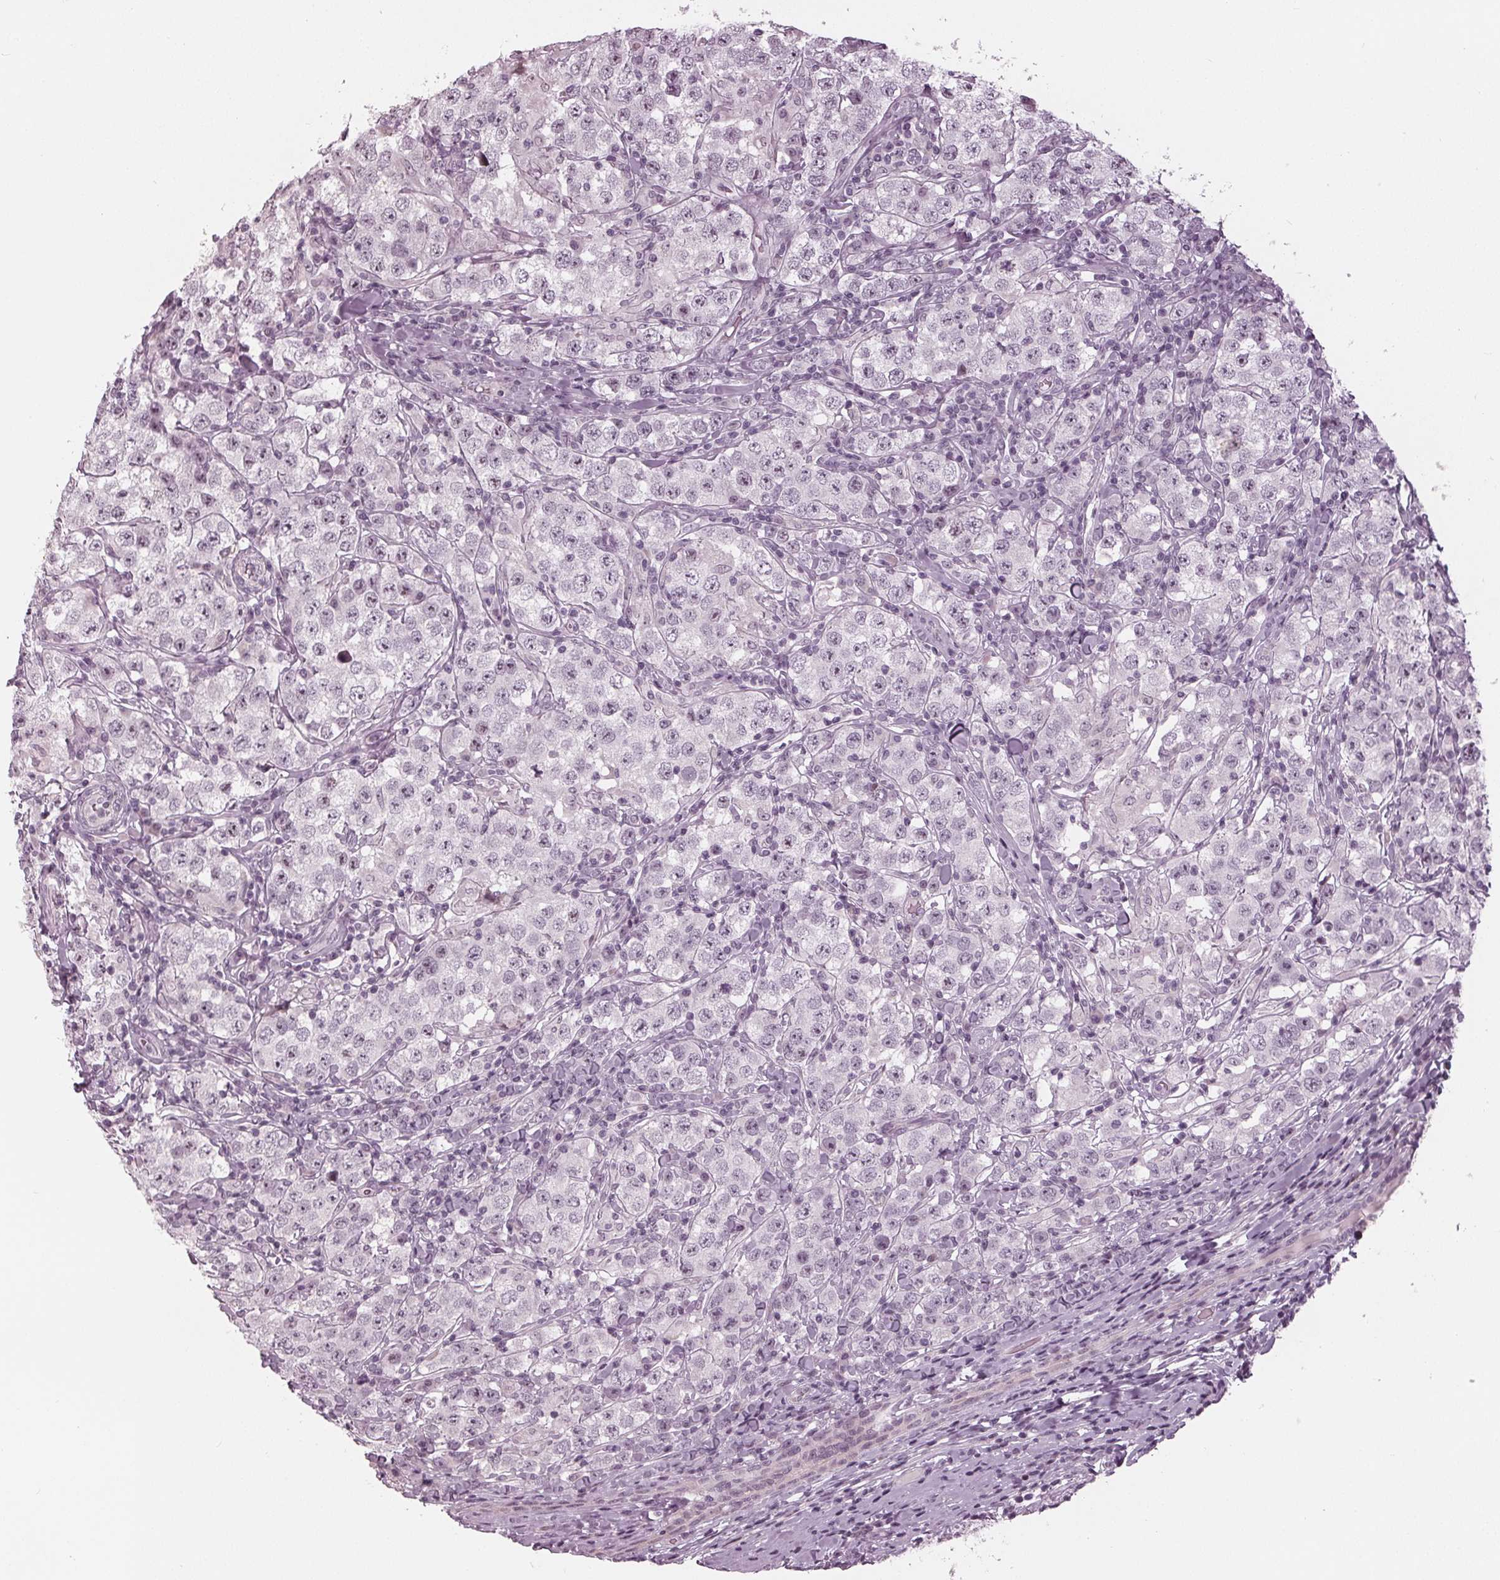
{"staining": {"intensity": "negative", "quantity": "none", "location": "none"}, "tissue": "testis cancer", "cell_type": "Tumor cells", "image_type": "cancer", "snomed": [{"axis": "morphology", "description": "Seminoma, NOS"}, {"axis": "morphology", "description": "Carcinoma, Embryonal, NOS"}, {"axis": "topography", "description": "Testis"}], "caption": "This is an IHC histopathology image of testis cancer. There is no staining in tumor cells.", "gene": "ADPRHL1", "patient": {"sex": "male", "age": 41}}